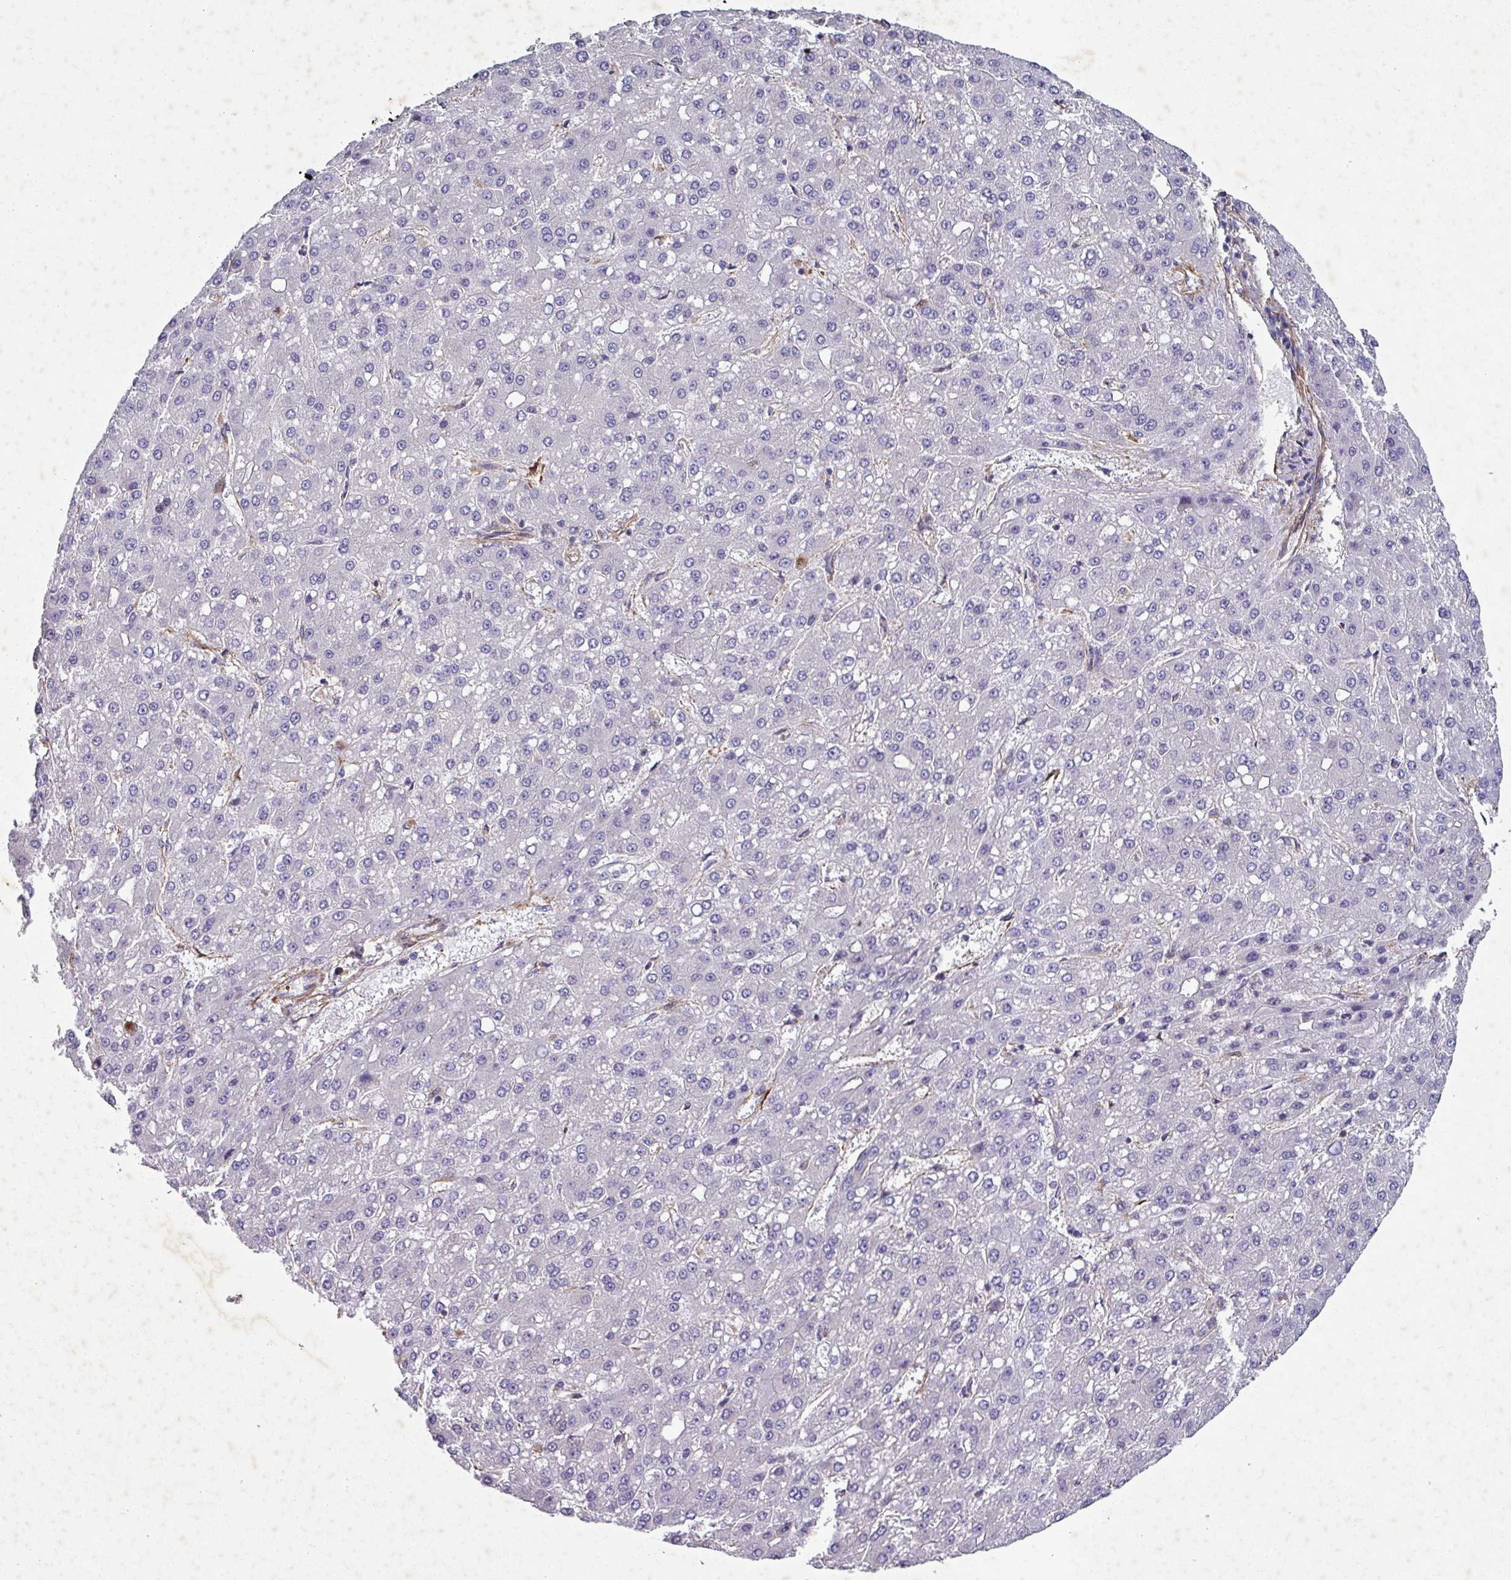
{"staining": {"intensity": "negative", "quantity": "none", "location": "none"}, "tissue": "liver cancer", "cell_type": "Tumor cells", "image_type": "cancer", "snomed": [{"axis": "morphology", "description": "Carcinoma, Hepatocellular, NOS"}, {"axis": "topography", "description": "Liver"}], "caption": "The image shows no significant positivity in tumor cells of liver cancer.", "gene": "ATP2C2", "patient": {"sex": "male", "age": 67}}